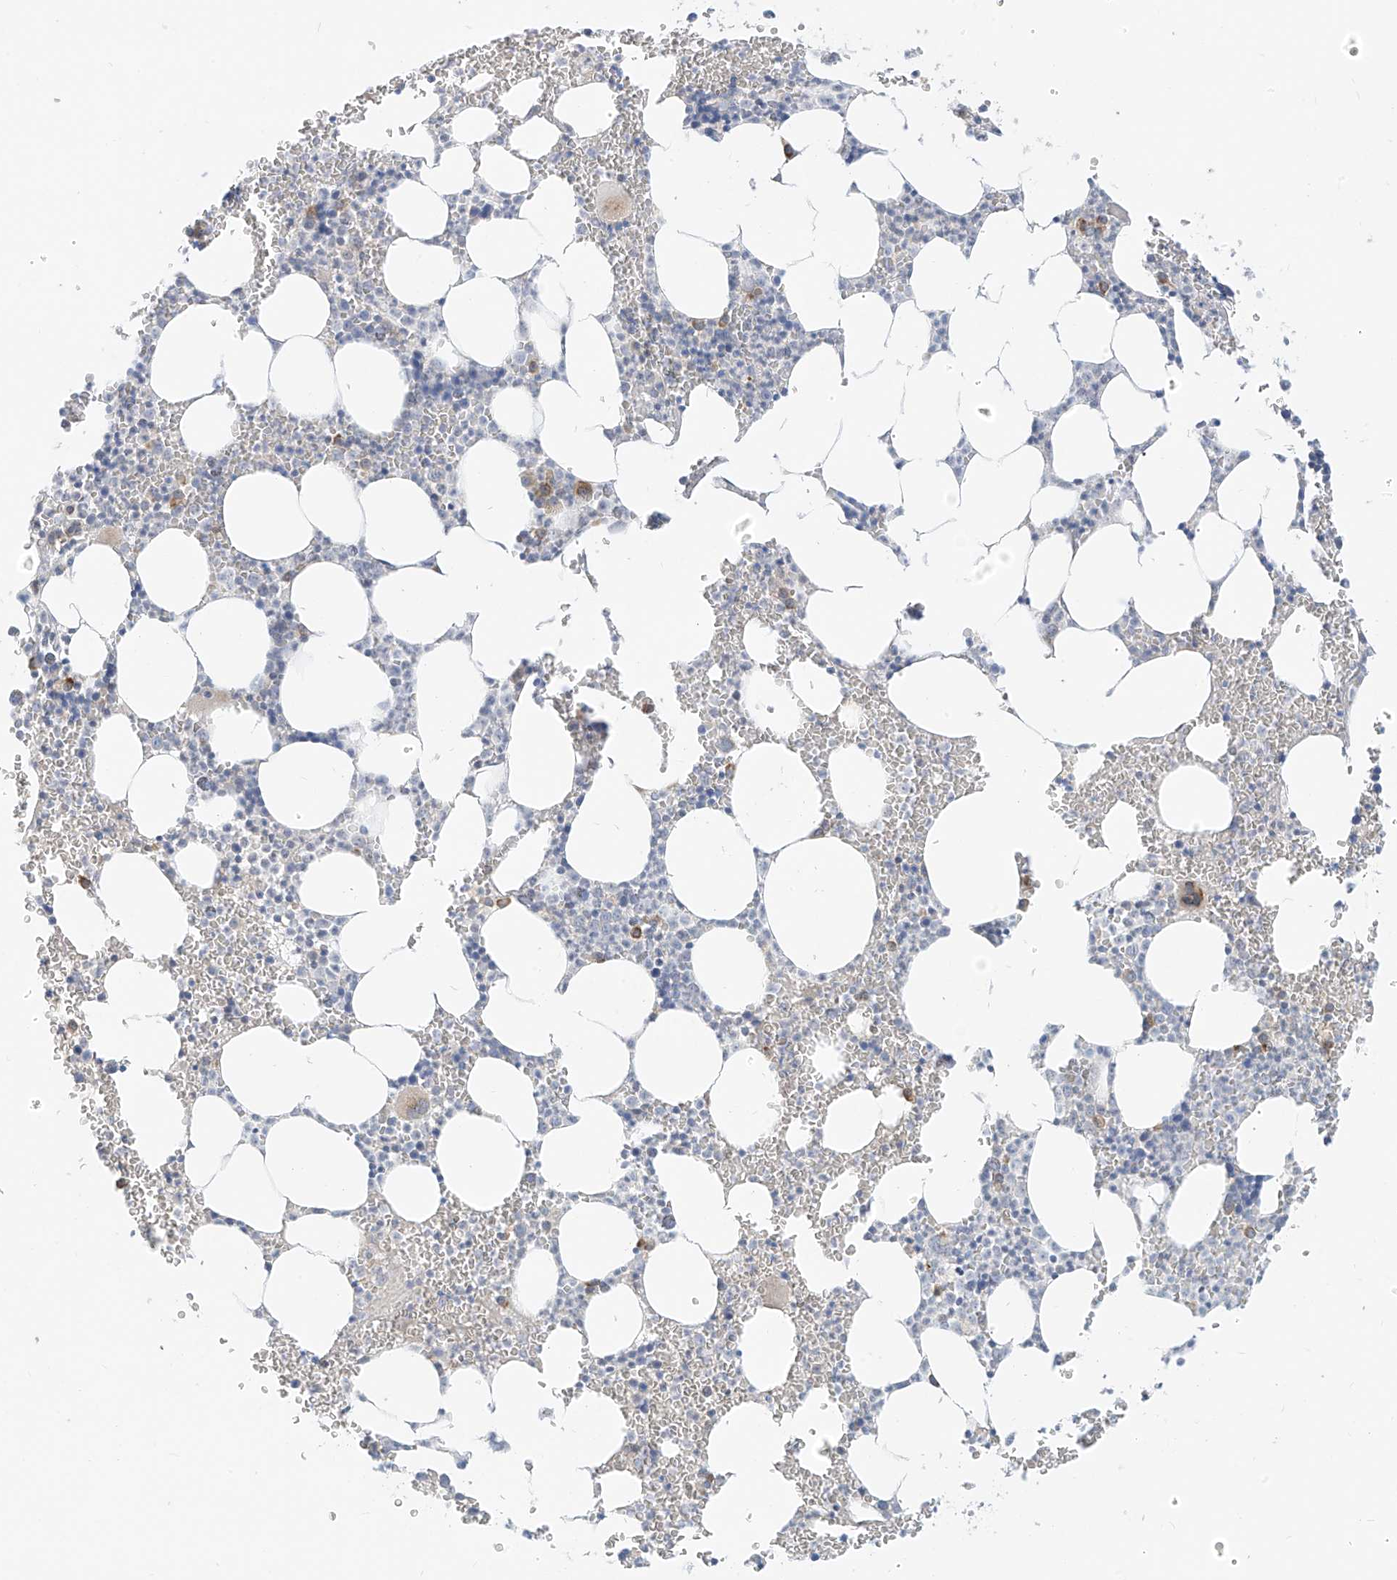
{"staining": {"intensity": "moderate", "quantity": "<25%", "location": "cytoplasmic/membranous"}, "tissue": "bone marrow", "cell_type": "Hematopoietic cells", "image_type": "normal", "snomed": [{"axis": "morphology", "description": "Normal tissue, NOS"}, {"axis": "topography", "description": "Bone marrow"}], "caption": "IHC image of unremarkable bone marrow stained for a protein (brown), which shows low levels of moderate cytoplasmic/membranous expression in approximately <25% of hematopoietic cells.", "gene": "C2orf42", "patient": {"sex": "female", "age": 78}}